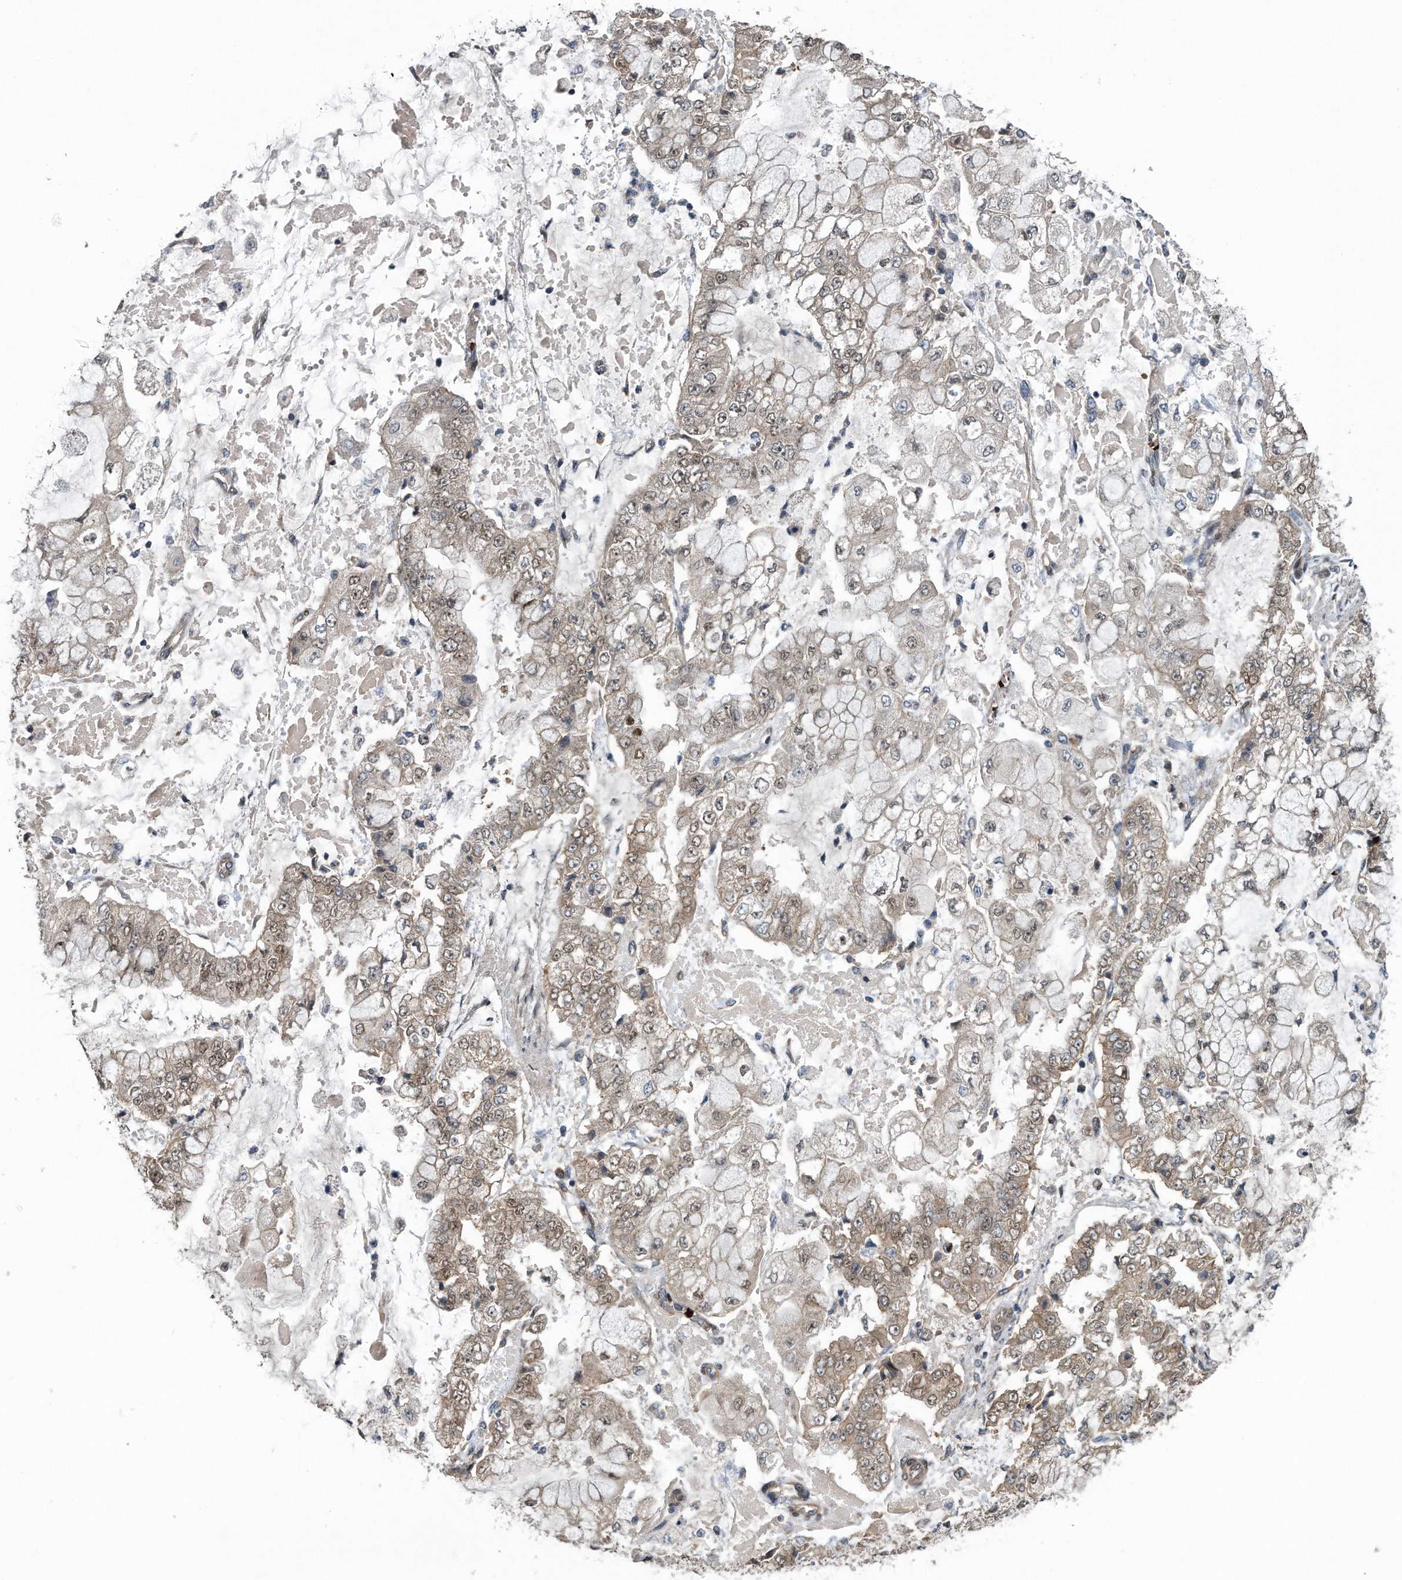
{"staining": {"intensity": "weak", "quantity": ">75%", "location": "cytoplasmic/membranous,nuclear"}, "tissue": "stomach cancer", "cell_type": "Tumor cells", "image_type": "cancer", "snomed": [{"axis": "morphology", "description": "Adenocarcinoma, NOS"}, {"axis": "topography", "description": "Stomach"}], "caption": "Immunohistochemistry of human stomach cancer demonstrates low levels of weak cytoplasmic/membranous and nuclear staining in about >75% of tumor cells. (DAB IHC, brown staining for protein, blue staining for nuclei).", "gene": "ZNF79", "patient": {"sex": "male", "age": 76}}